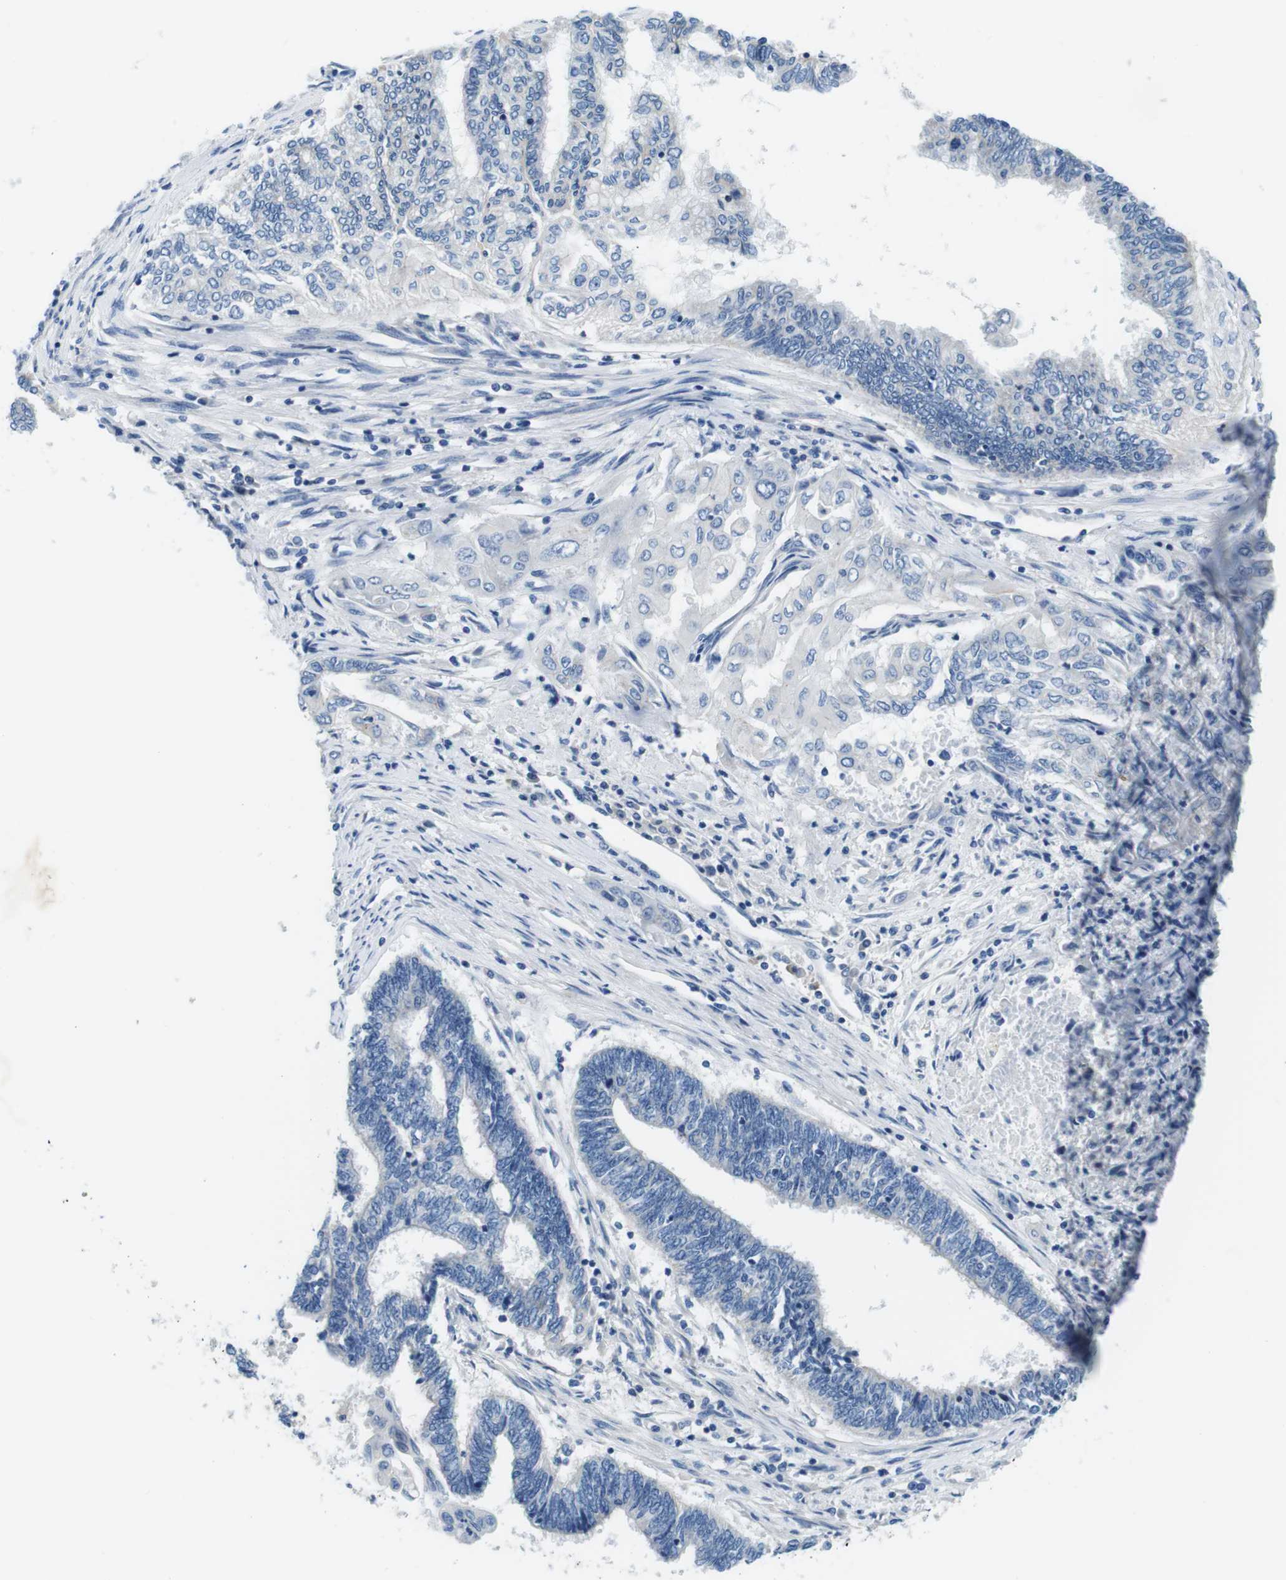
{"staining": {"intensity": "negative", "quantity": "none", "location": "none"}, "tissue": "endometrial cancer", "cell_type": "Tumor cells", "image_type": "cancer", "snomed": [{"axis": "morphology", "description": "Adenocarcinoma, NOS"}, {"axis": "topography", "description": "Uterus"}, {"axis": "topography", "description": "Endometrium"}], "caption": "DAB immunohistochemical staining of human endometrial cancer reveals no significant positivity in tumor cells.", "gene": "DENND4C", "patient": {"sex": "female", "age": 70}}